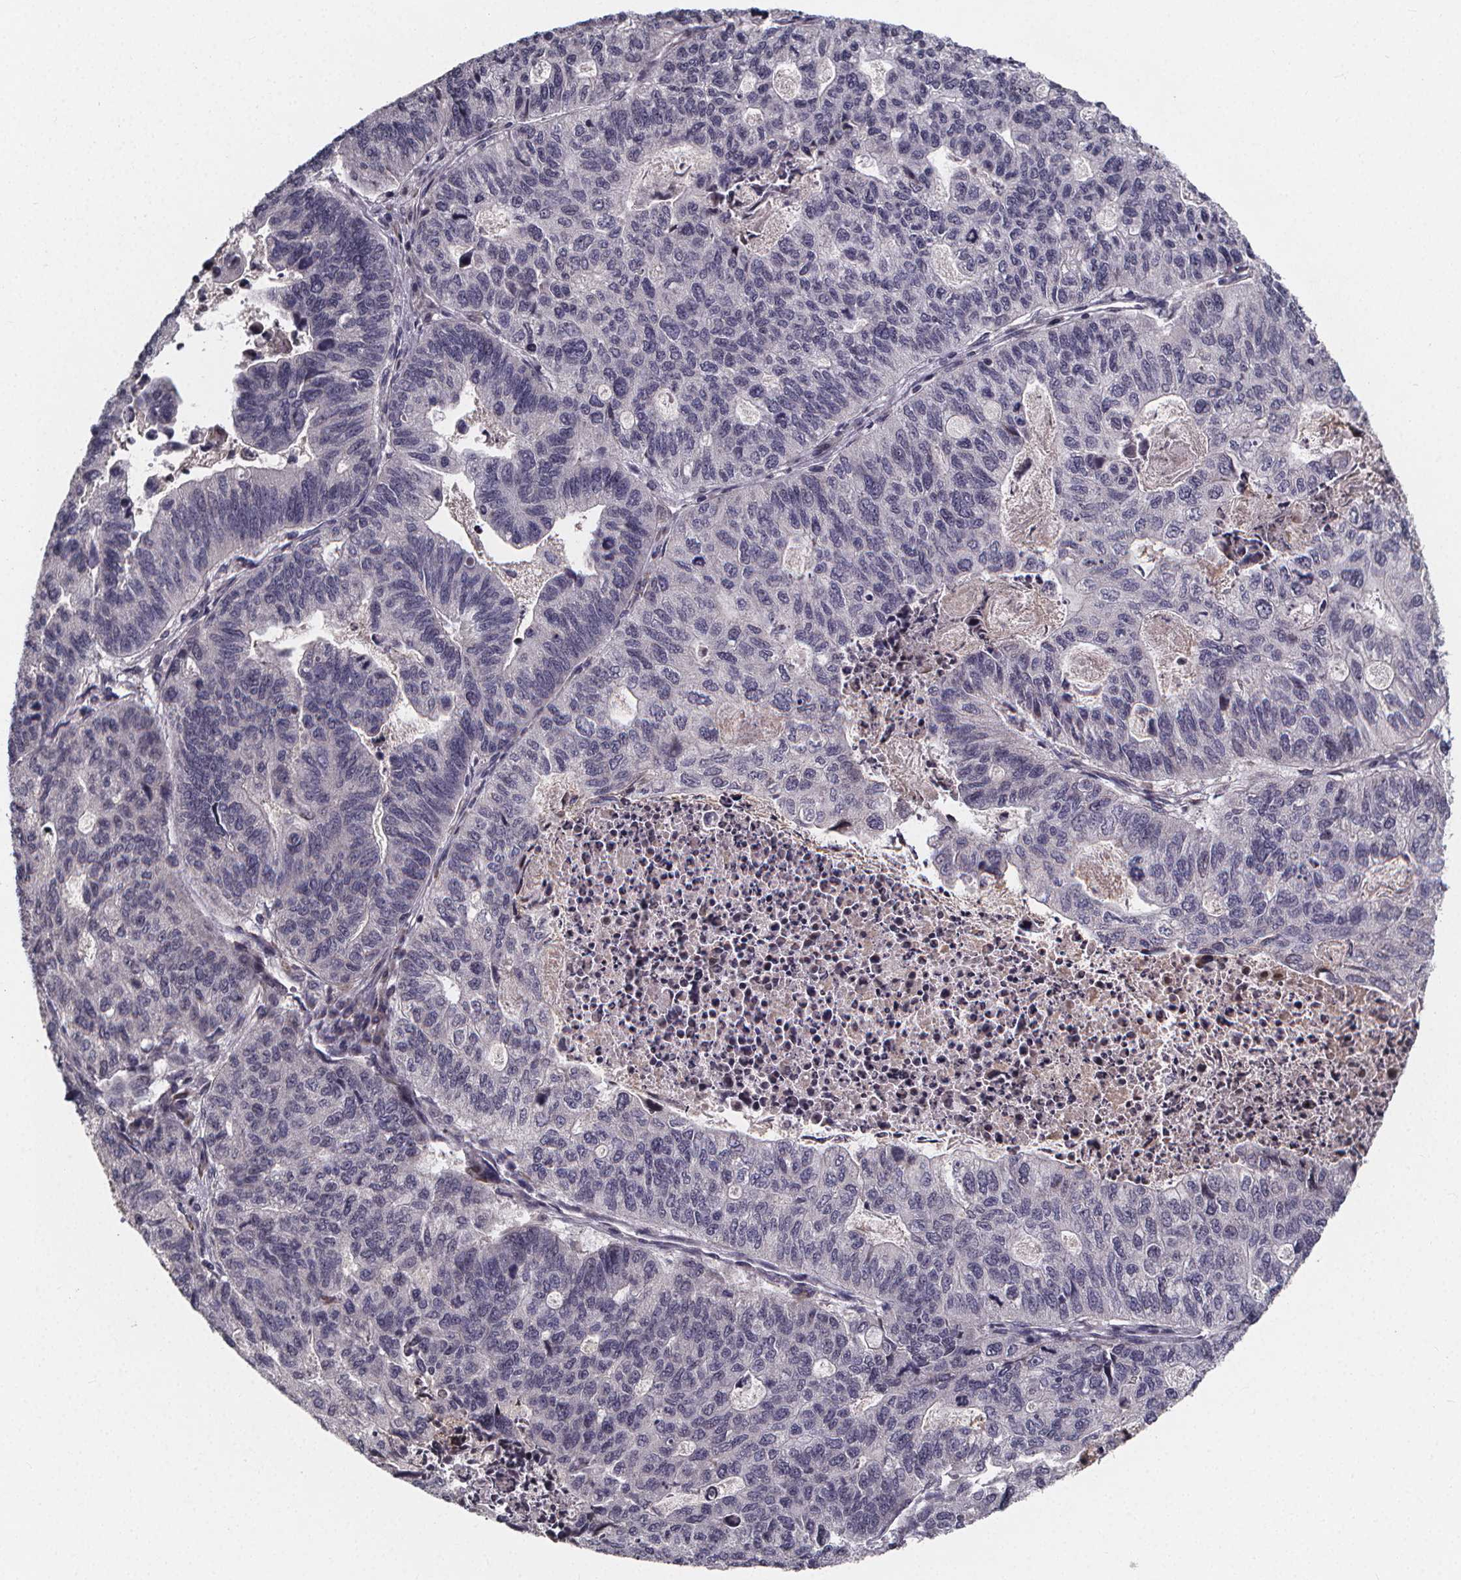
{"staining": {"intensity": "negative", "quantity": "none", "location": "none"}, "tissue": "stomach cancer", "cell_type": "Tumor cells", "image_type": "cancer", "snomed": [{"axis": "morphology", "description": "Adenocarcinoma, NOS"}, {"axis": "topography", "description": "Stomach, upper"}], "caption": "Tumor cells are negative for protein expression in human adenocarcinoma (stomach).", "gene": "AGT", "patient": {"sex": "female", "age": 67}}